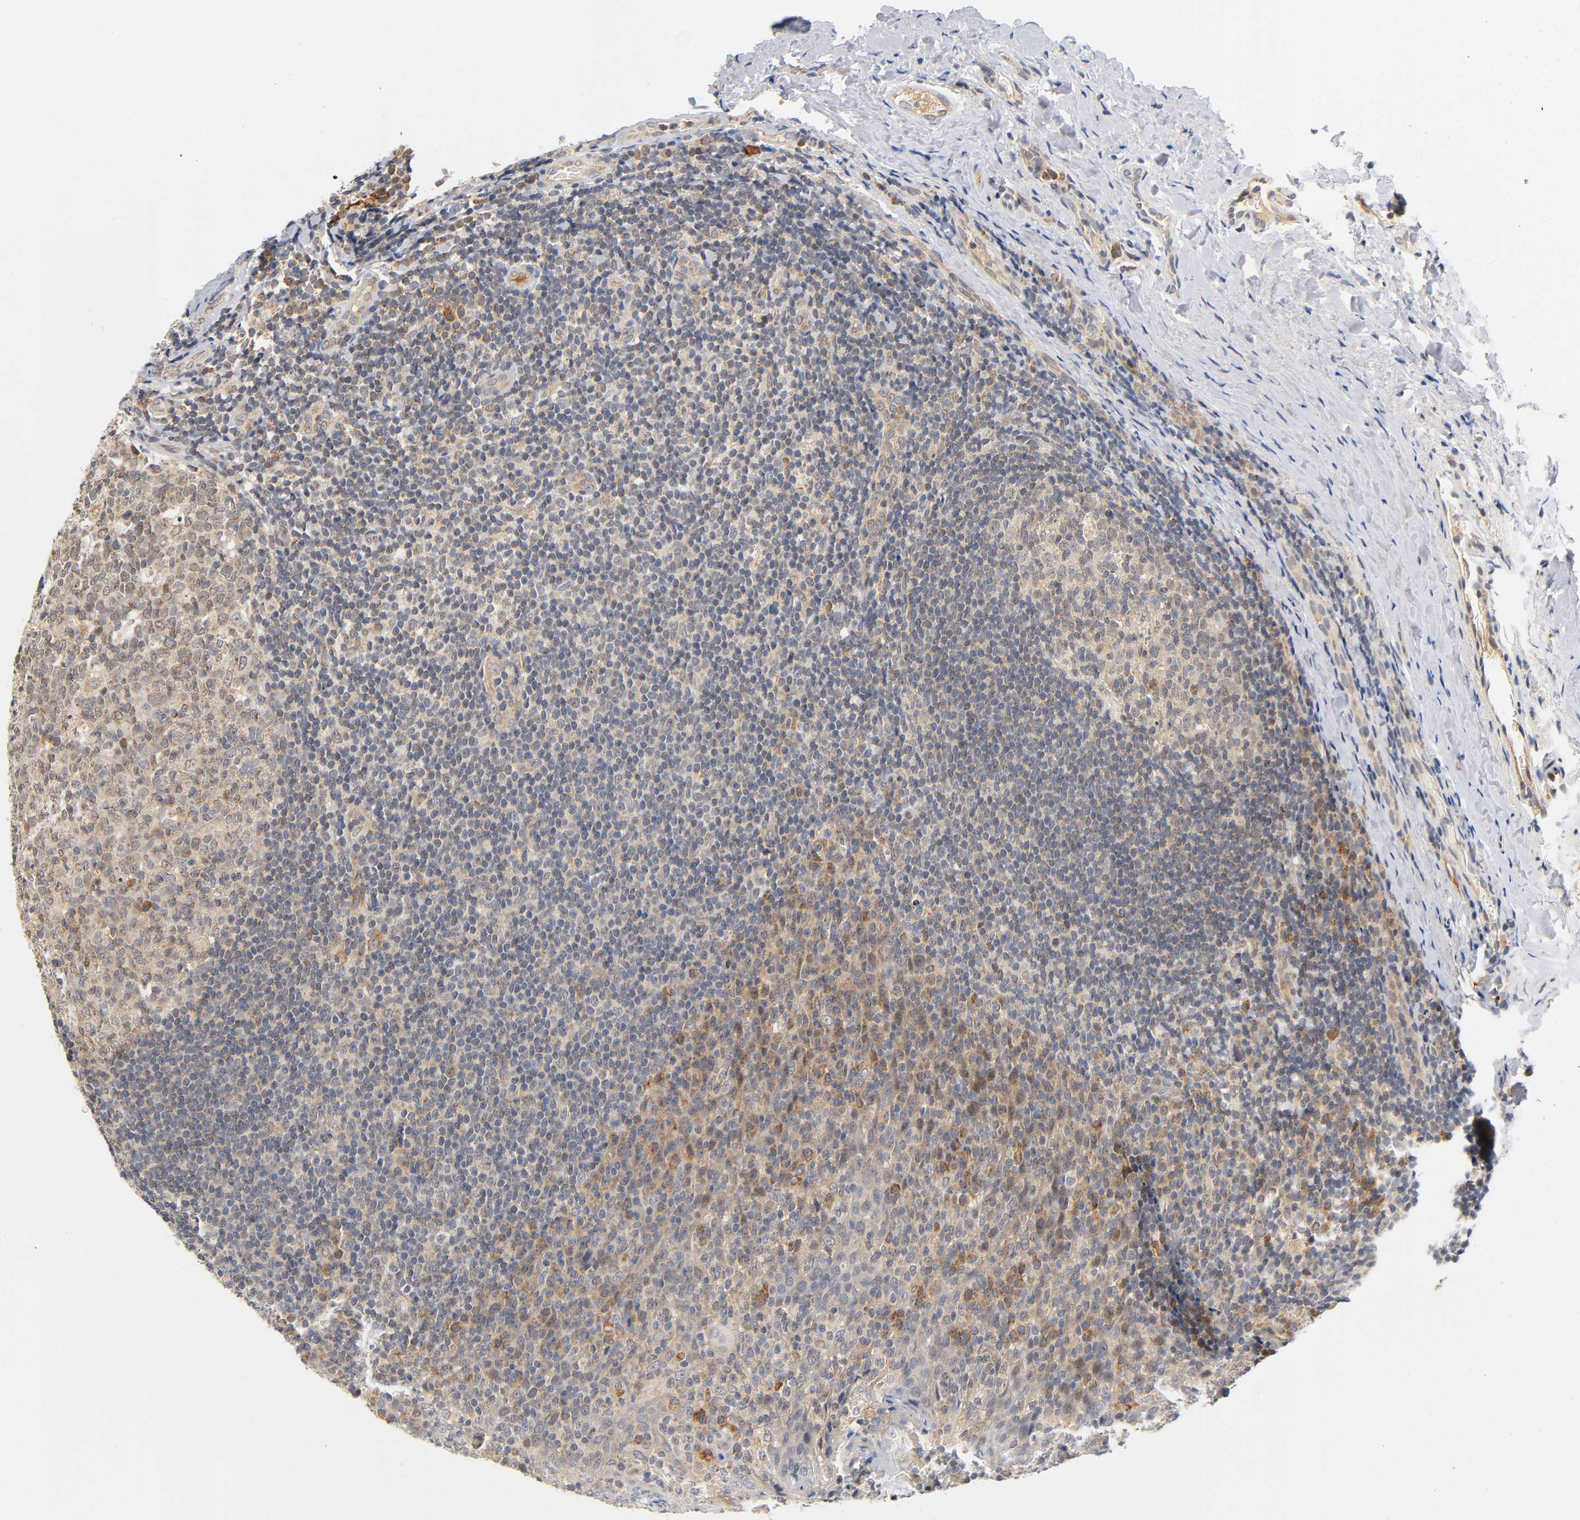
{"staining": {"intensity": "weak", "quantity": ">75%", "location": "cytoplasmic/membranous"}, "tissue": "tonsil", "cell_type": "Germinal center cells", "image_type": "normal", "snomed": [{"axis": "morphology", "description": "Normal tissue, NOS"}, {"axis": "topography", "description": "Tonsil"}], "caption": "Brown immunohistochemical staining in normal tonsil demonstrates weak cytoplasmic/membranous positivity in approximately >75% of germinal center cells.", "gene": "NRP1", "patient": {"sex": "male", "age": 31}}